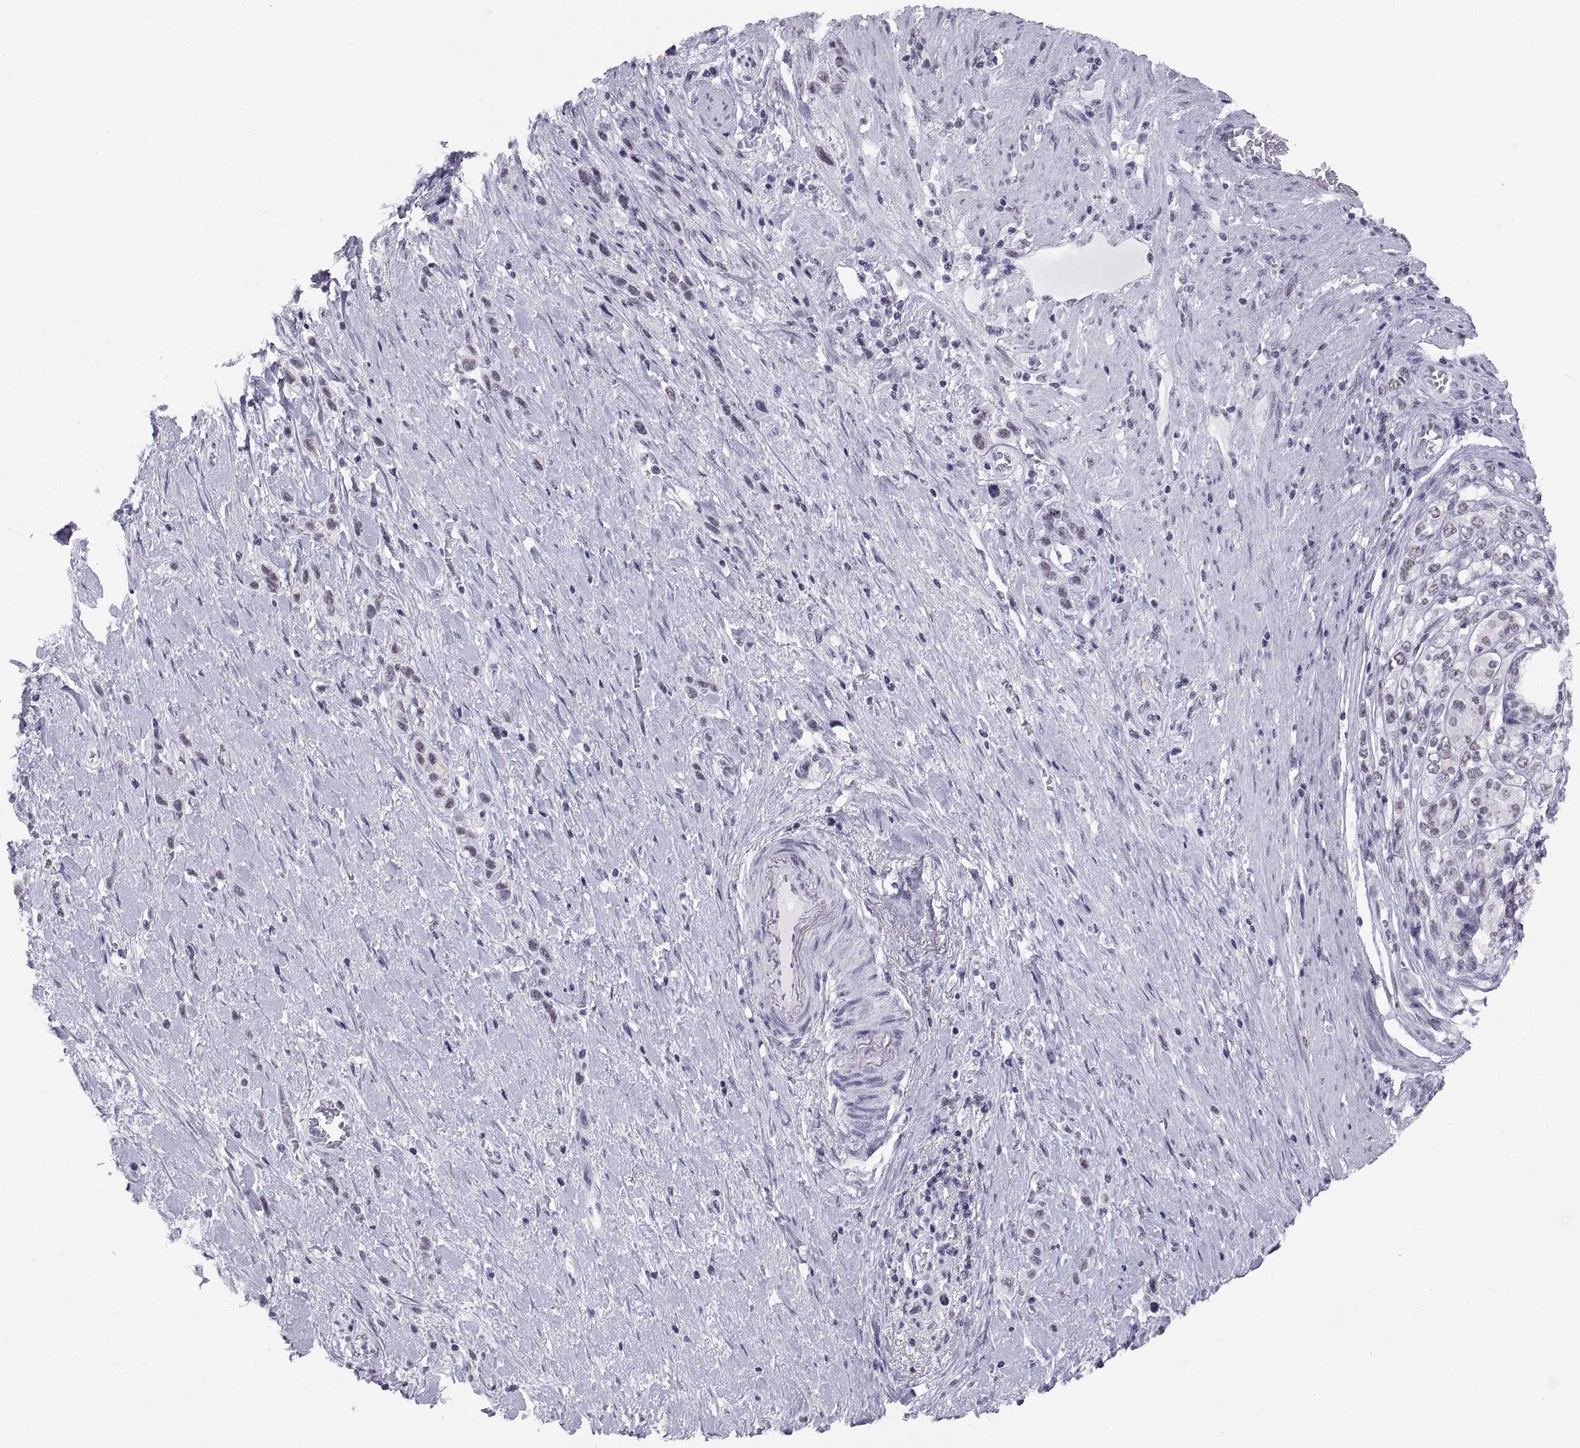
{"staining": {"intensity": "negative", "quantity": "none", "location": "none"}, "tissue": "stomach cancer", "cell_type": "Tumor cells", "image_type": "cancer", "snomed": [{"axis": "morphology", "description": "Normal tissue, NOS"}, {"axis": "morphology", "description": "Adenocarcinoma, NOS"}, {"axis": "morphology", "description": "Adenocarcinoma, High grade"}, {"axis": "topography", "description": "Stomach, upper"}, {"axis": "topography", "description": "Stomach"}], "caption": "Immunohistochemistry of stomach cancer reveals no positivity in tumor cells.", "gene": "NEUROD6", "patient": {"sex": "female", "age": 65}}